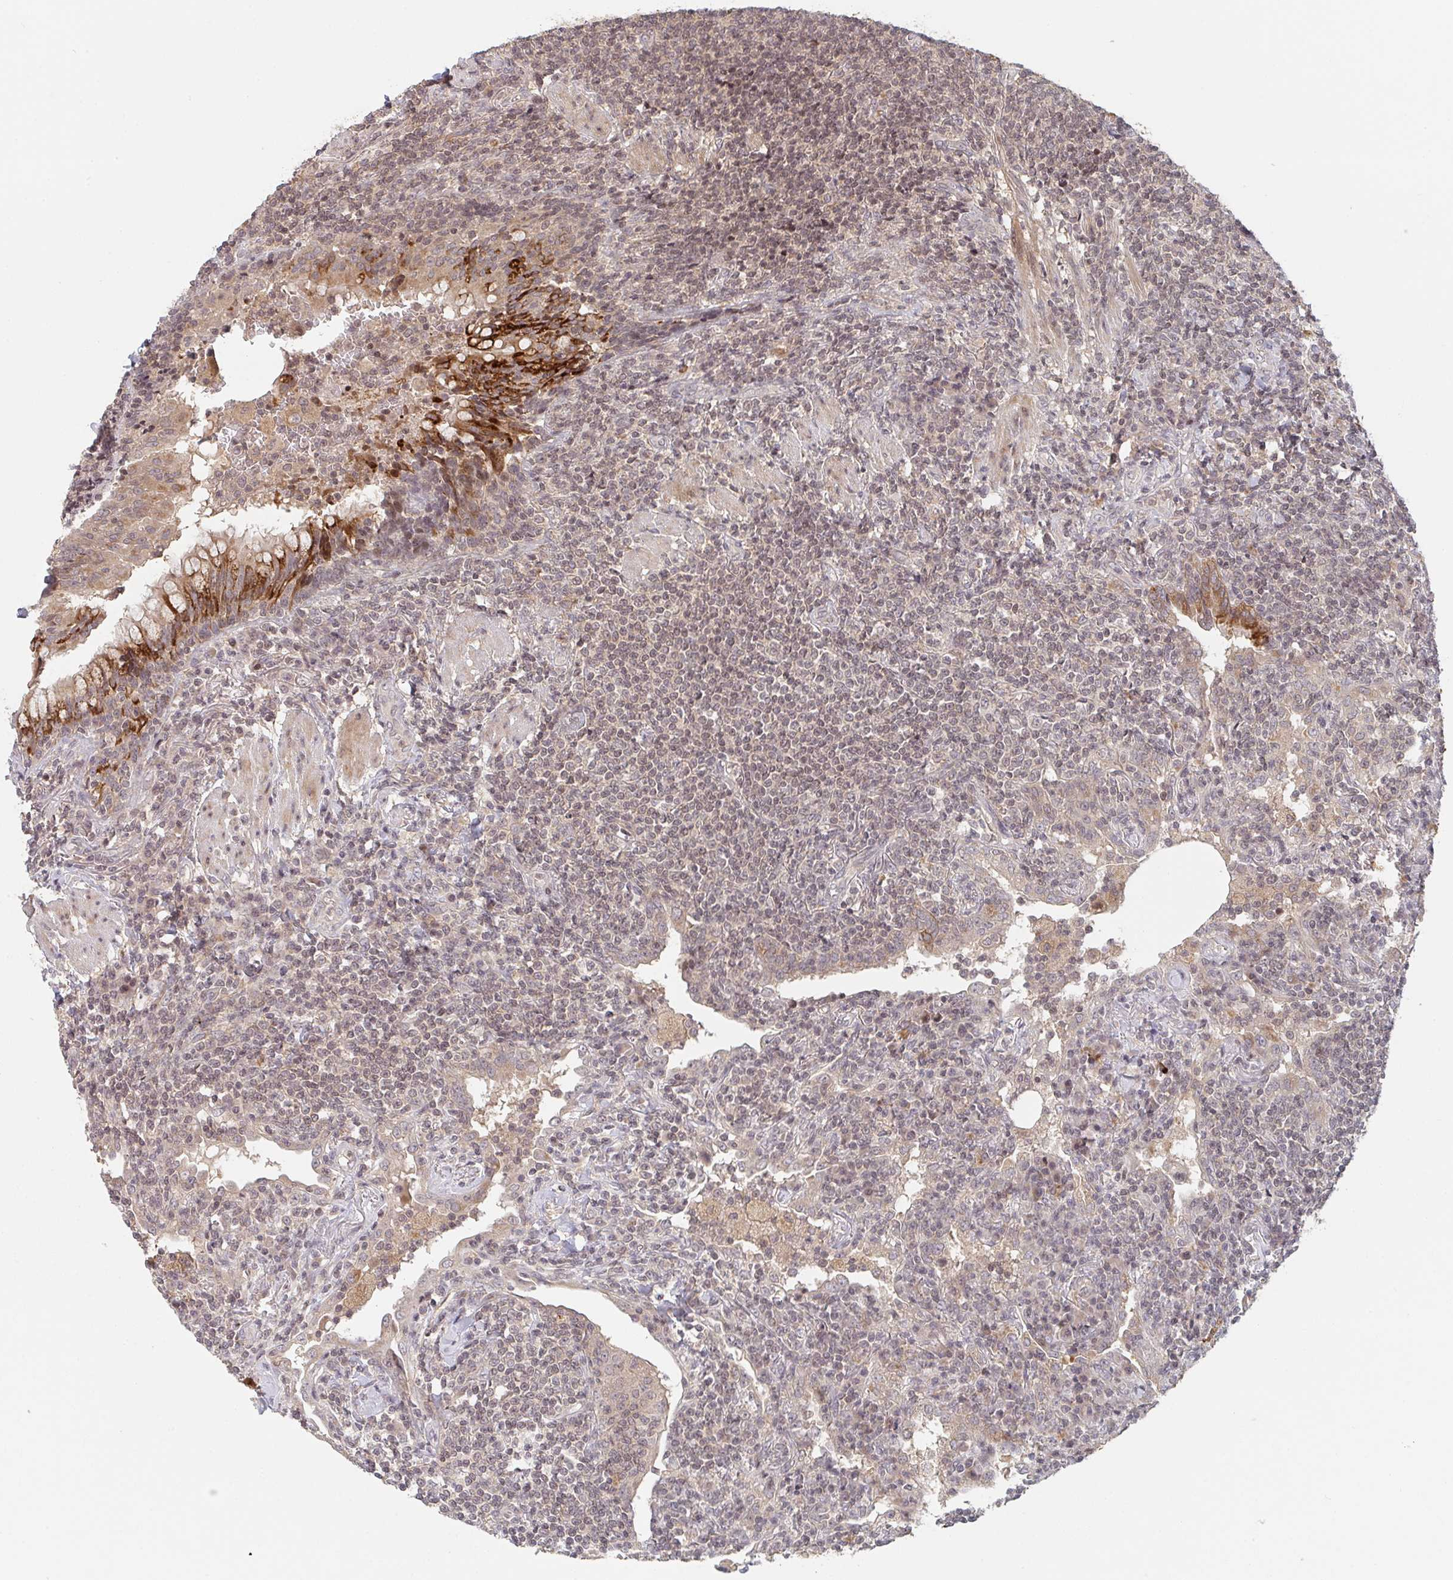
{"staining": {"intensity": "weak", "quantity": "25%-75%", "location": "nuclear"}, "tissue": "lymphoma", "cell_type": "Tumor cells", "image_type": "cancer", "snomed": [{"axis": "morphology", "description": "Malignant lymphoma, non-Hodgkin's type, Low grade"}, {"axis": "topography", "description": "Lung"}], "caption": "The histopathology image demonstrates staining of lymphoma, revealing weak nuclear protein expression (brown color) within tumor cells.", "gene": "DCST1", "patient": {"sex": "female", "age": 71}}